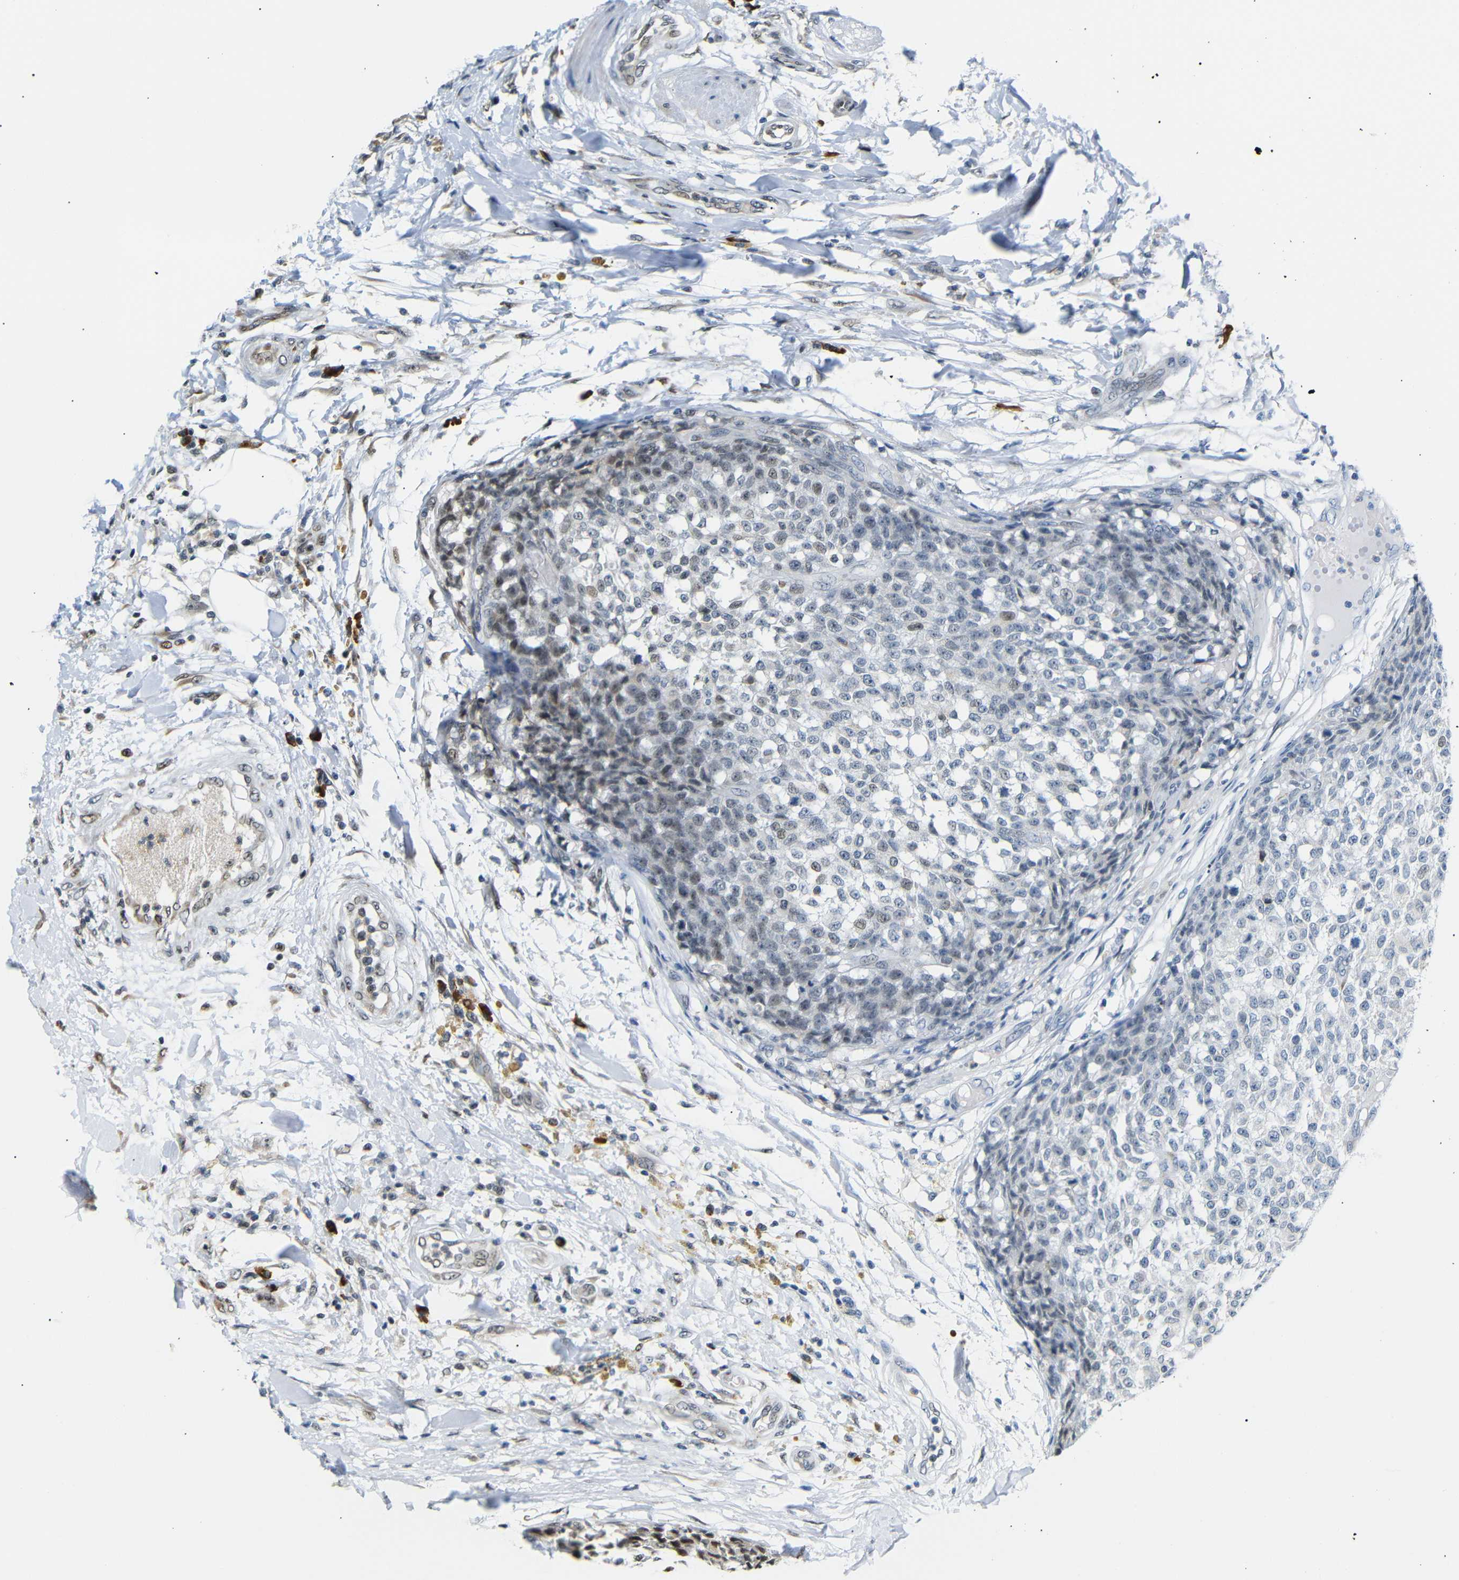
{"staining": {"intensity": "weak", "quantity": "<25%", "location": "nuclear"}, "tissue": "testis cancer", "cell_type": "Tumor cells", "image_type": "cancer", "snomed": [{"axis": "morphology", "description": "Seminoma, NOS"}, {"axis": "topography", "description": "Testis"}], "caption": "Immunohistochemistry of human seminoma (testis) displays no expression in tumor cells.", "gene": "SPCS2", "patient": {"sex": "male", "age": 59}}